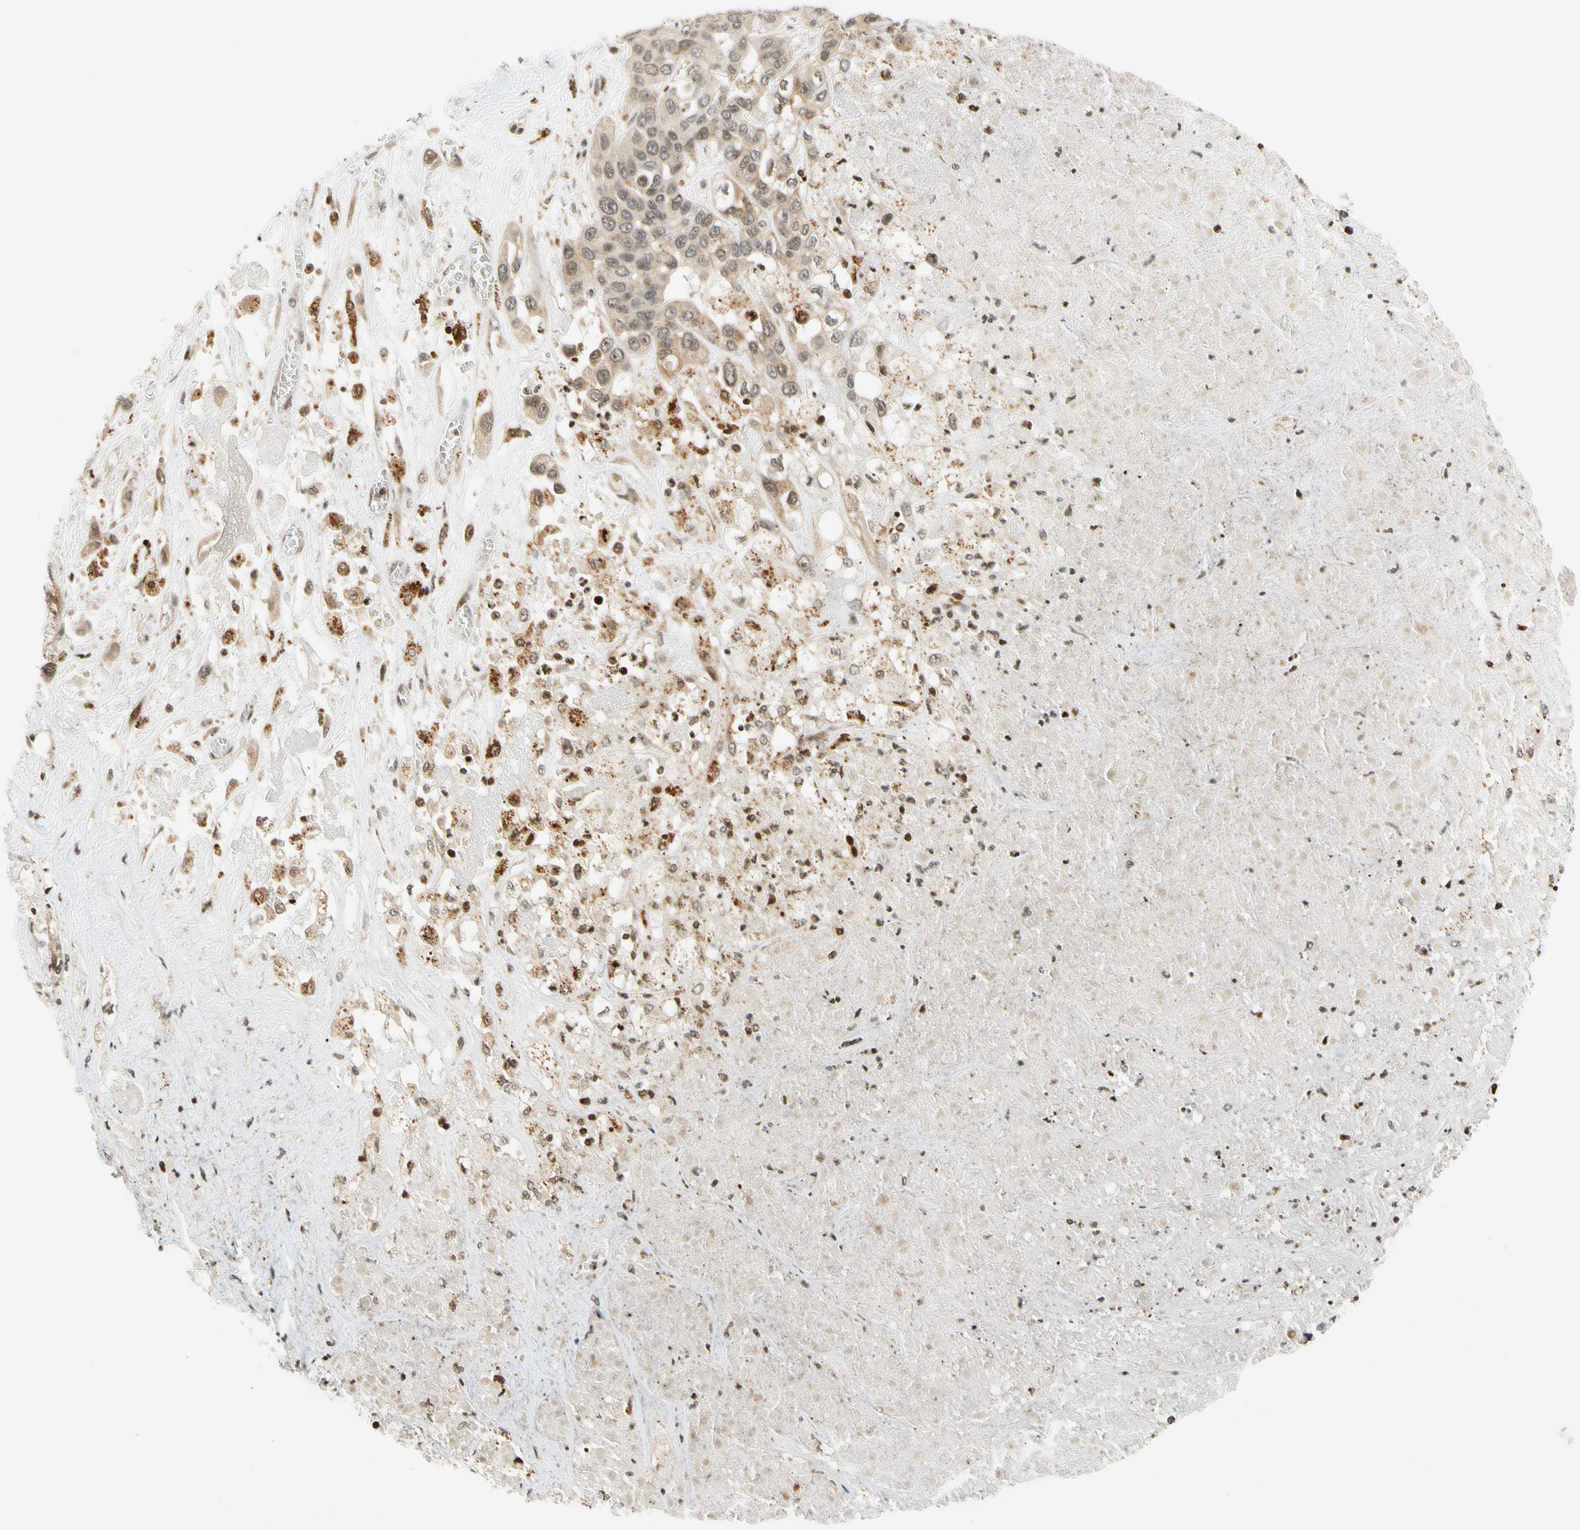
{"staining": {"intensity": "weak", "quantity": ">75%", "location": "cytoplasmic/membranous,nuclear"}, "tissue": "liver cancer", "cell_type": "Tumor cells", "image_type": "cancer", "snomed": [{"axis": "morphology", "description": "Cholangiocarcinoma"}, {"axis": "topography", "description": "Liver"}], "caption": "A brown stain labels weak cytoplasmic/membranous and nuclear expression of a protein in human liver cholangiocarcinoma tumor cells. (IHC, brightfield microscopy, high magnification).", "gene": "CDK7", "patient": {"sex": "female", "age": 52}}